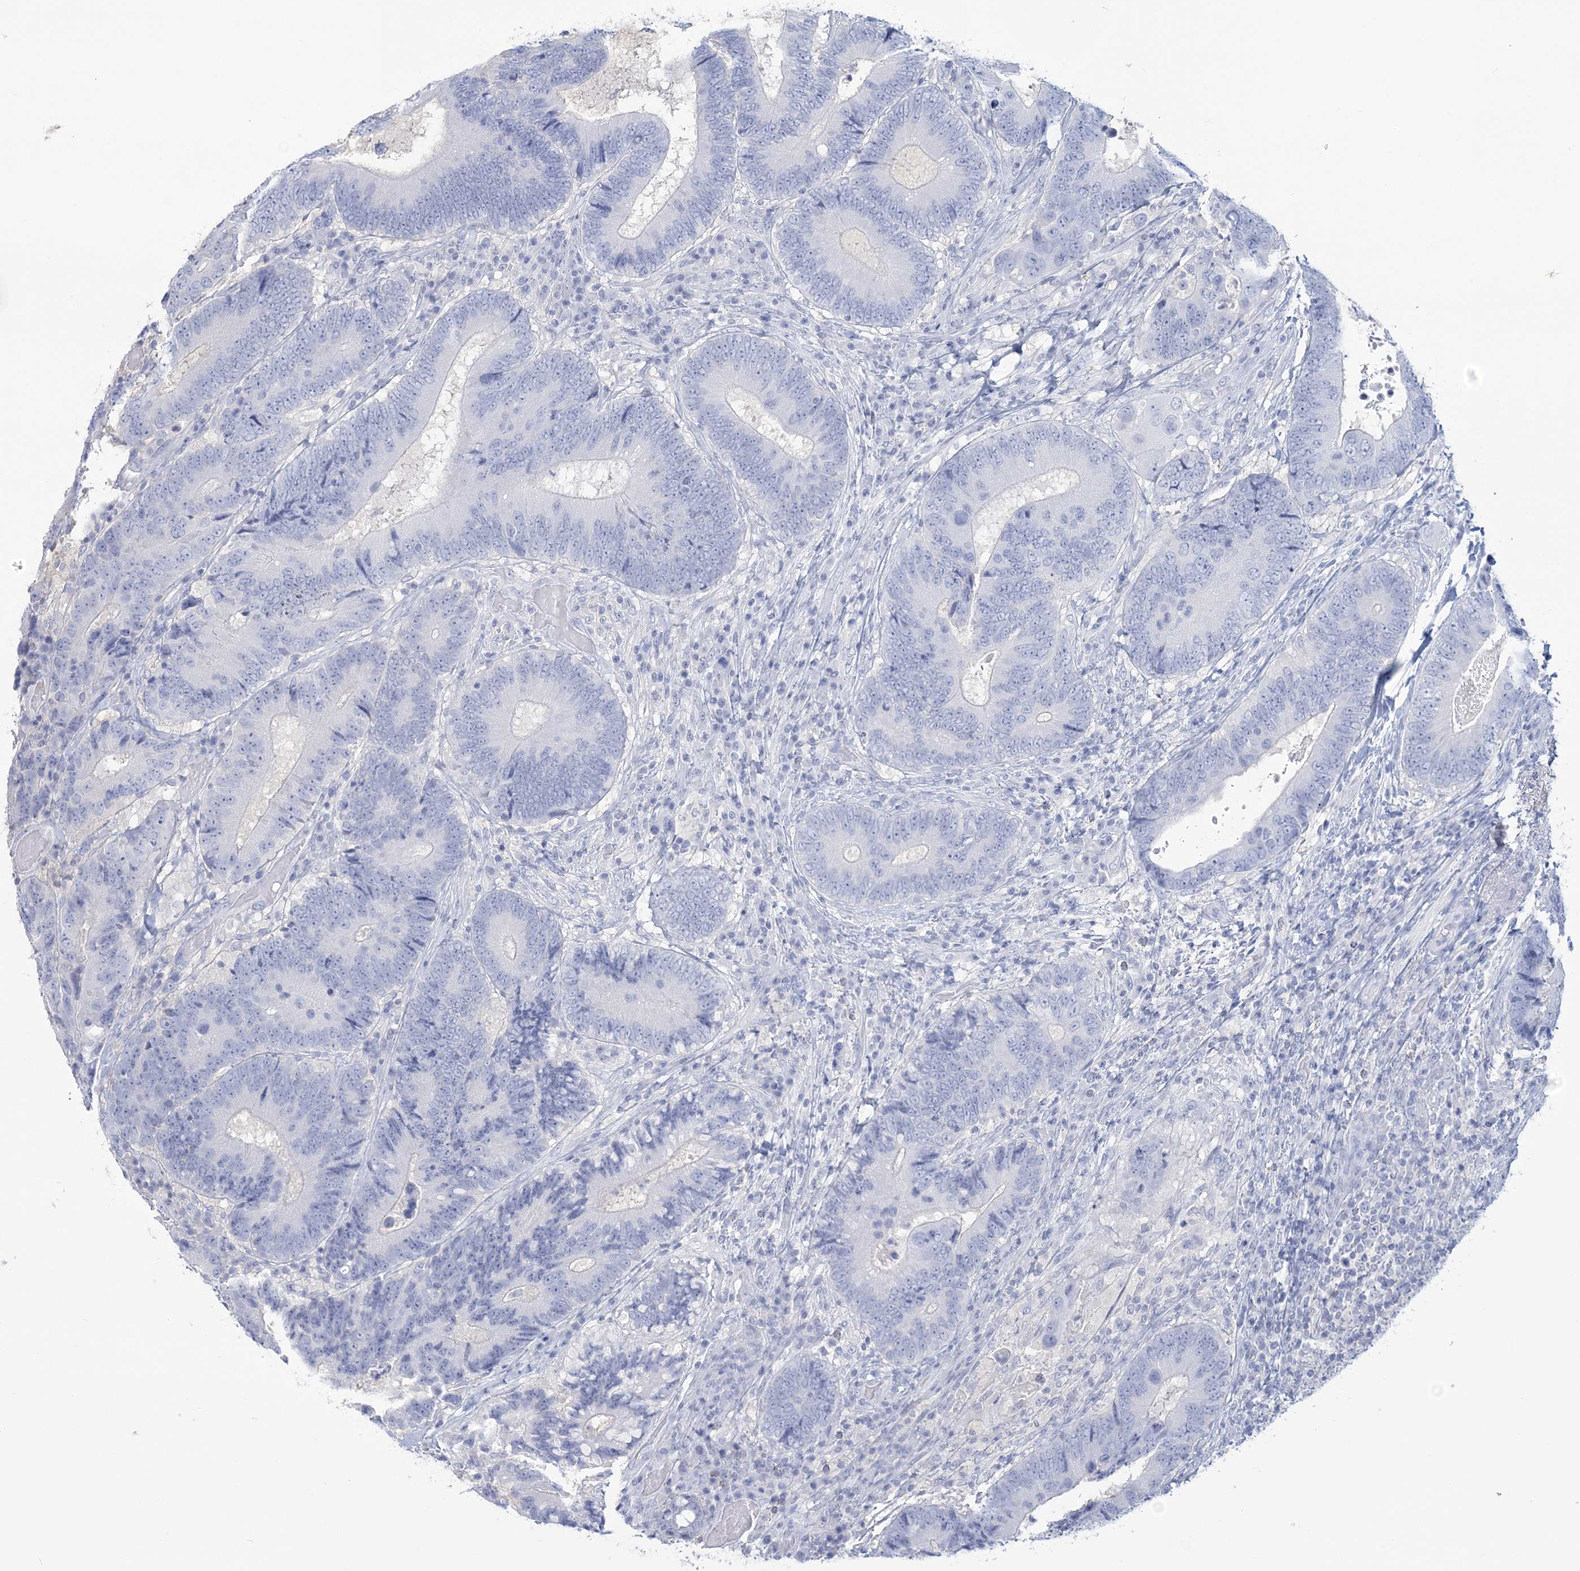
{"staining": {"intensity": "negative", "quantity": "none", "location": "none"}, "tissue": "colorectal cancer", "cell_type": "Tumor cells", "image_type": "cancer", "snomed": [{"axis": "morphology", "description": "Adenocarcinoma, NOS"}, {"axis": "topography", "description": "Colon"}], "caption": "The photomicrograph reveals no staining of tumor cells in colorectal adenocarcinoma.", "gene": "ANKS1A", "patient": {"sex": "female", "age": 78}}